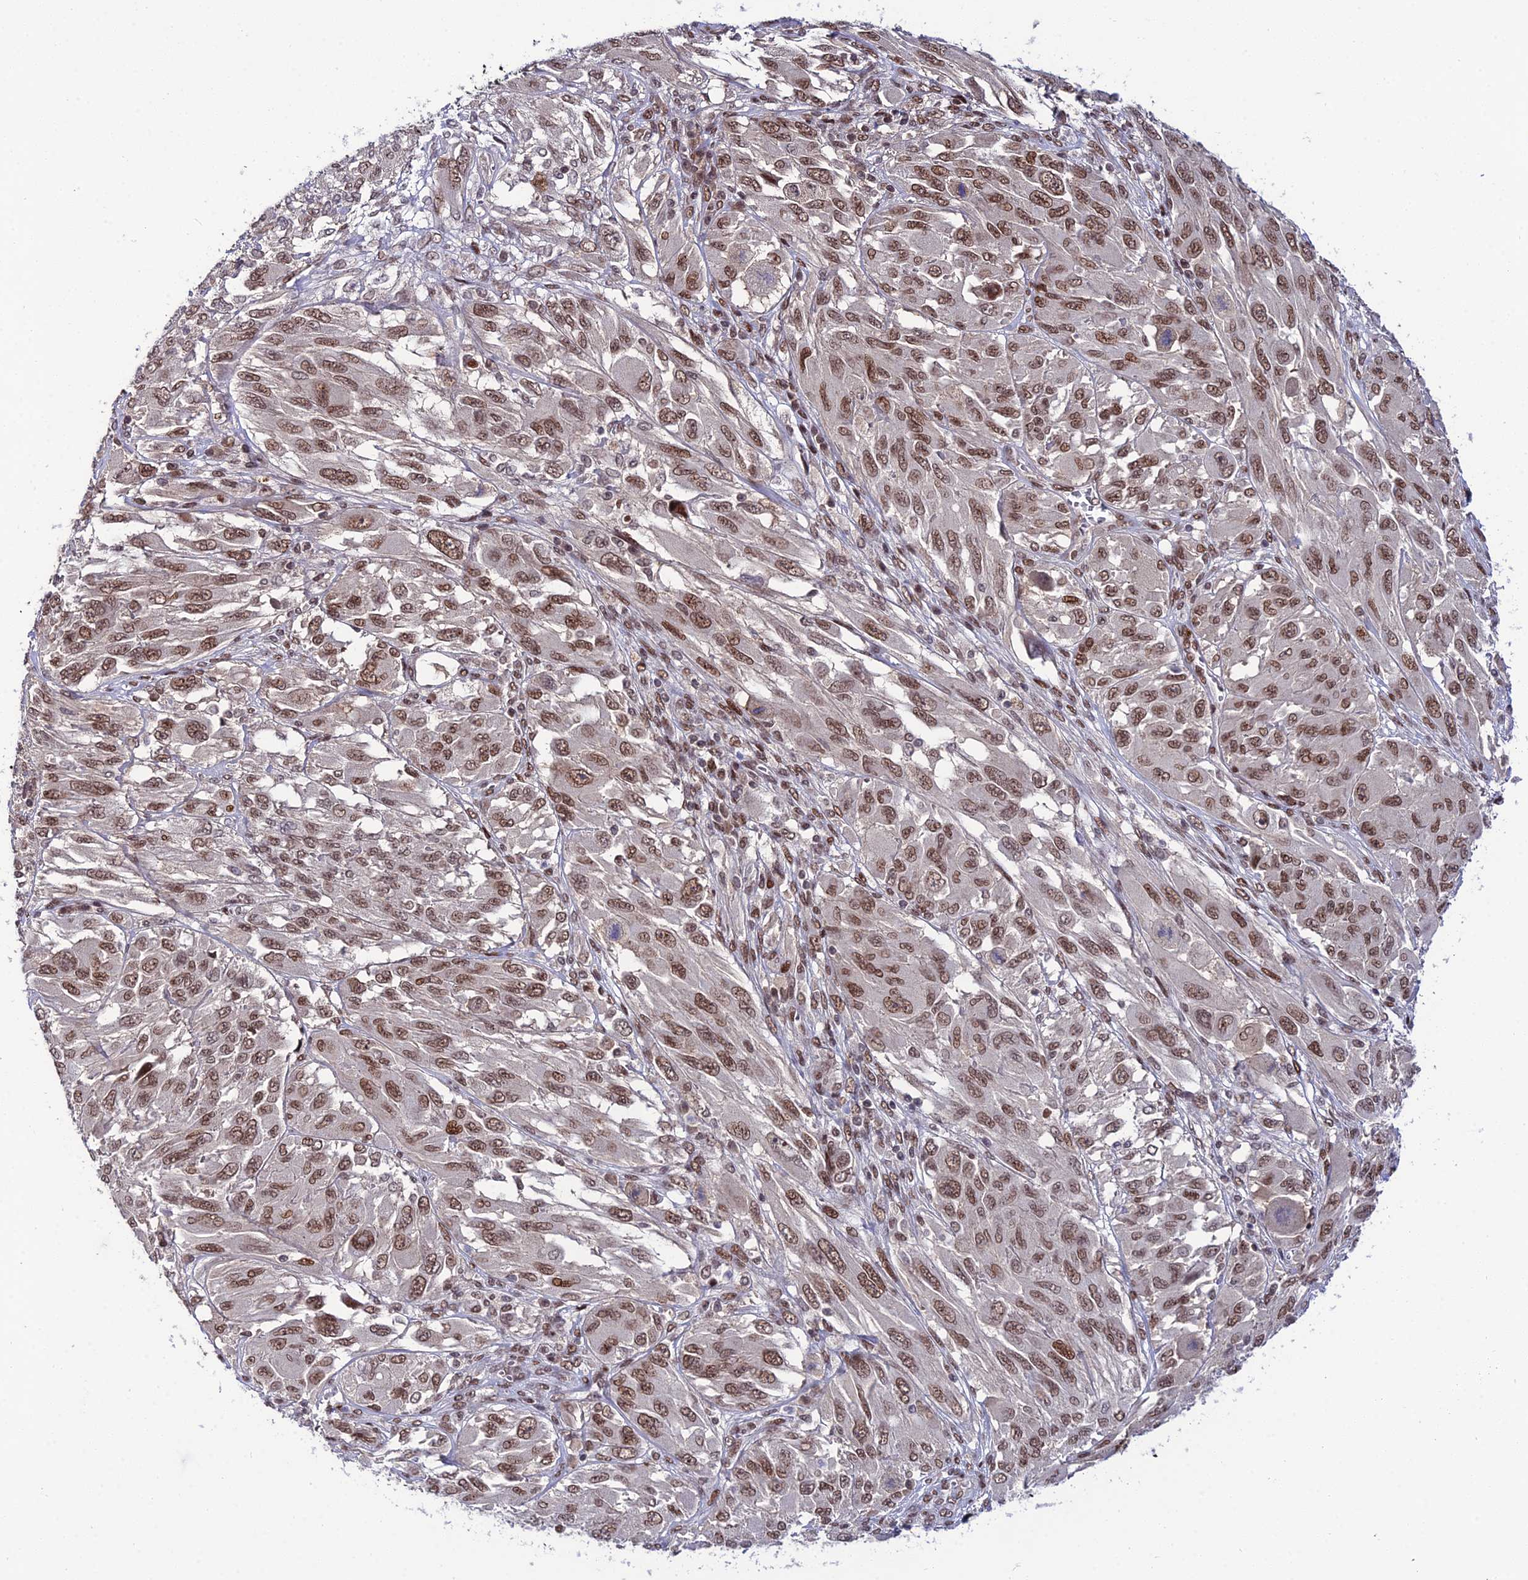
{"staining": {"intensity": "moderate", "quantity": ">75%", "location": "nuclear"}, "tissue": "melanoma", "cell_type": "Tumor cells", "image_type": "cancer", "snomed": [{"axis": "morphology", "description": "Malignant melanoma, NOS"}, {"axis": "topography", "description": "Skin"}], "caption": "Melanoma stained with a protein marker reveals moderate staining in tumor cells.", "gene": "SYT15", "patient": {"sex": "female", "age": 91}}